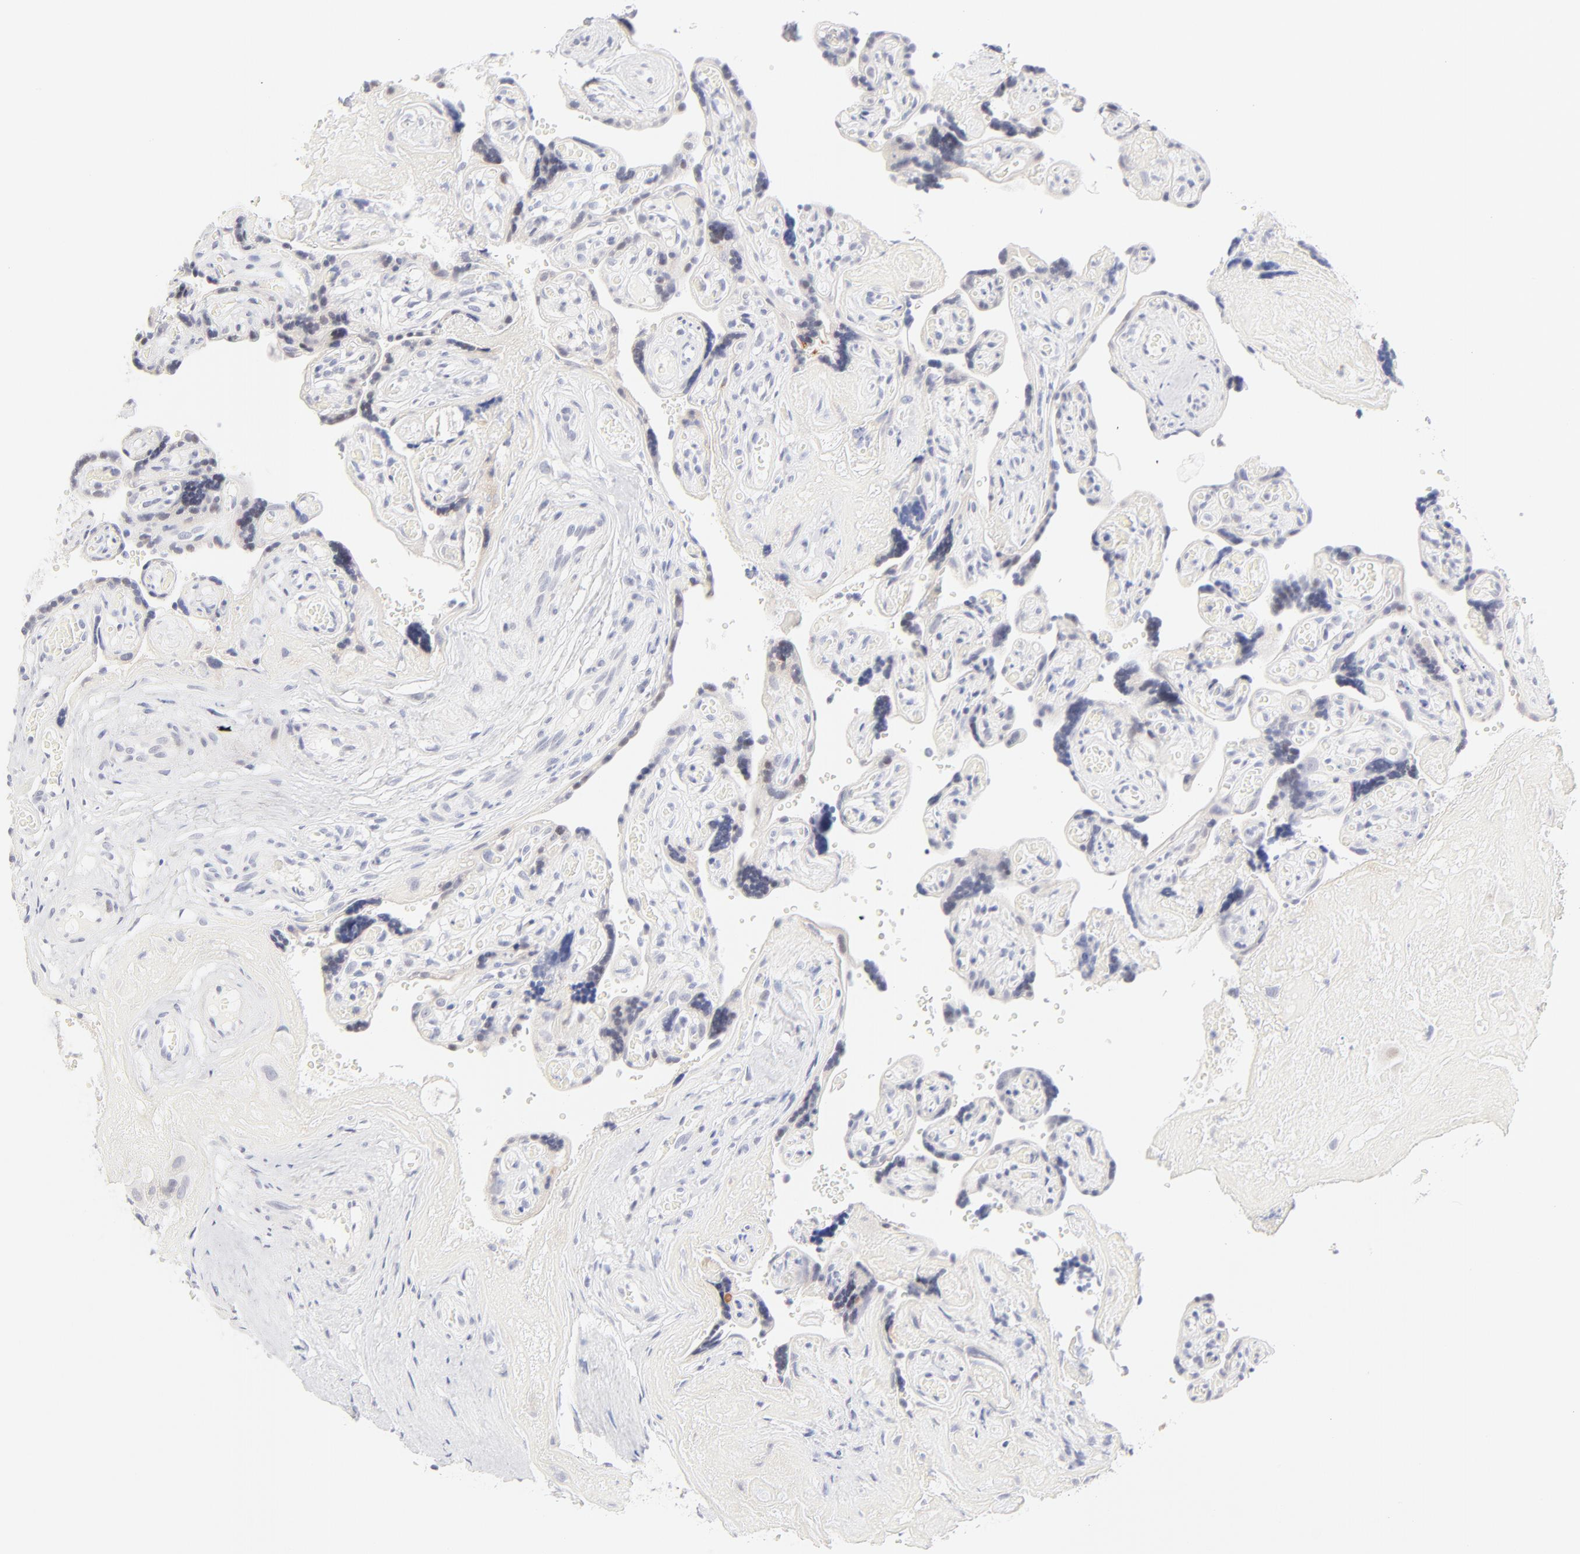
{"staining": {"intensity": "negative", "quantity": "none", "location": "none"}, "tissue": "placenta", "cell_type": "Decidual cells", "image_type": "normal", "snomed": [{"axis": "morphology", "description": "Normal tissue, NOS"}, {"axis": "topography", "description": "Placenta"}], "caption": "Immunohistochemical staining of normal human placenta shows no significant positivity in decidual cells. (DAB immunohistochemistry (IHC) visualized using brightfield microscopy, high magnification).", "gene": "NPNT", "patient": {"sex": "female", "age": 30}}